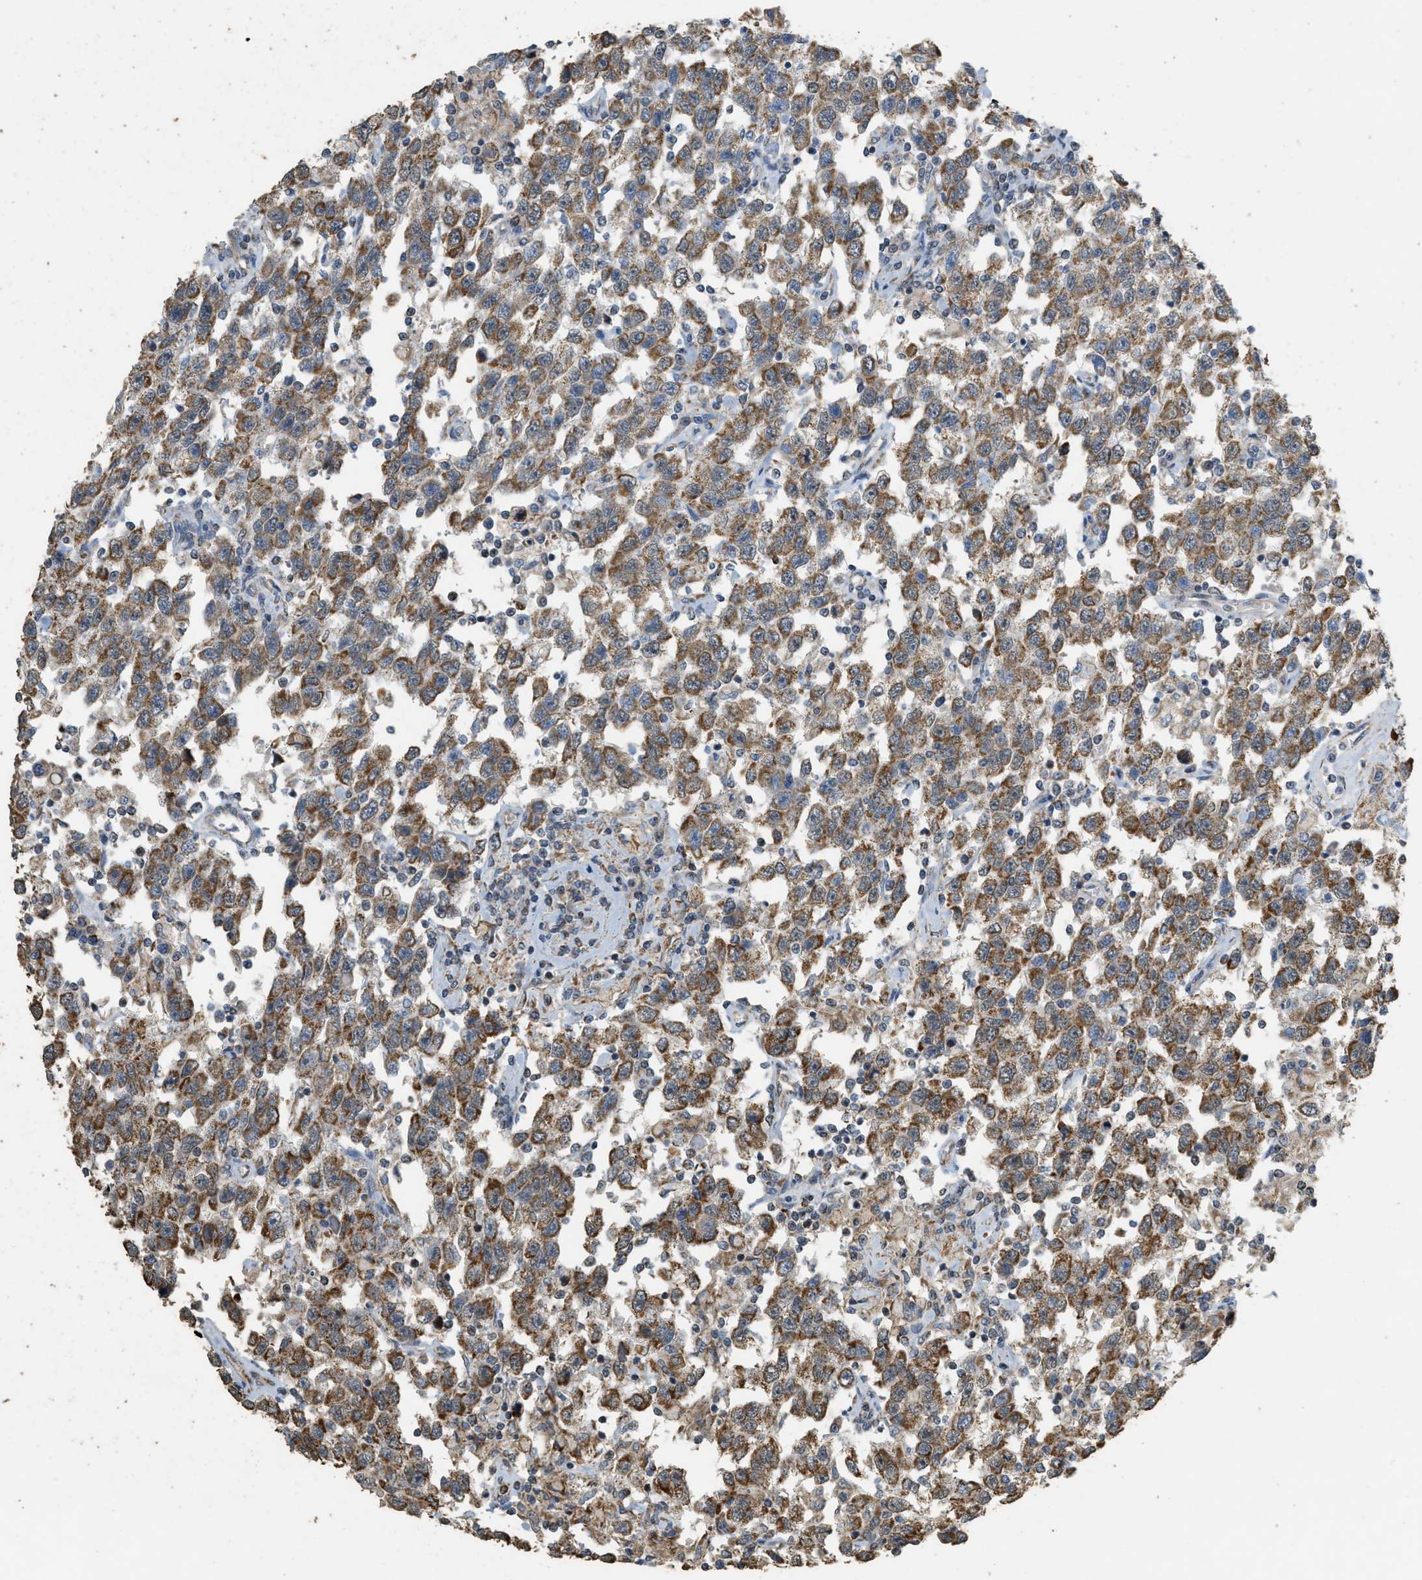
{"staining": {"intensity": "moderate", "quantity": ">75%", "location": "cytoplasmic/membranous"}, "tissue": "testis cancer", "cell_type": "Tumor cells", "image_type": "cancer", "snomed": [{"axis": "morphology", "description": "Seminoma, NOS"}, {"axis": "topography", "description": "Testis"}], "caption": "Testis seminoma stained with a protein marker exhibits moderate staining in tumor cells.", "gene": "KCNA4", "patient": {"sex": "male", "age": 41}}